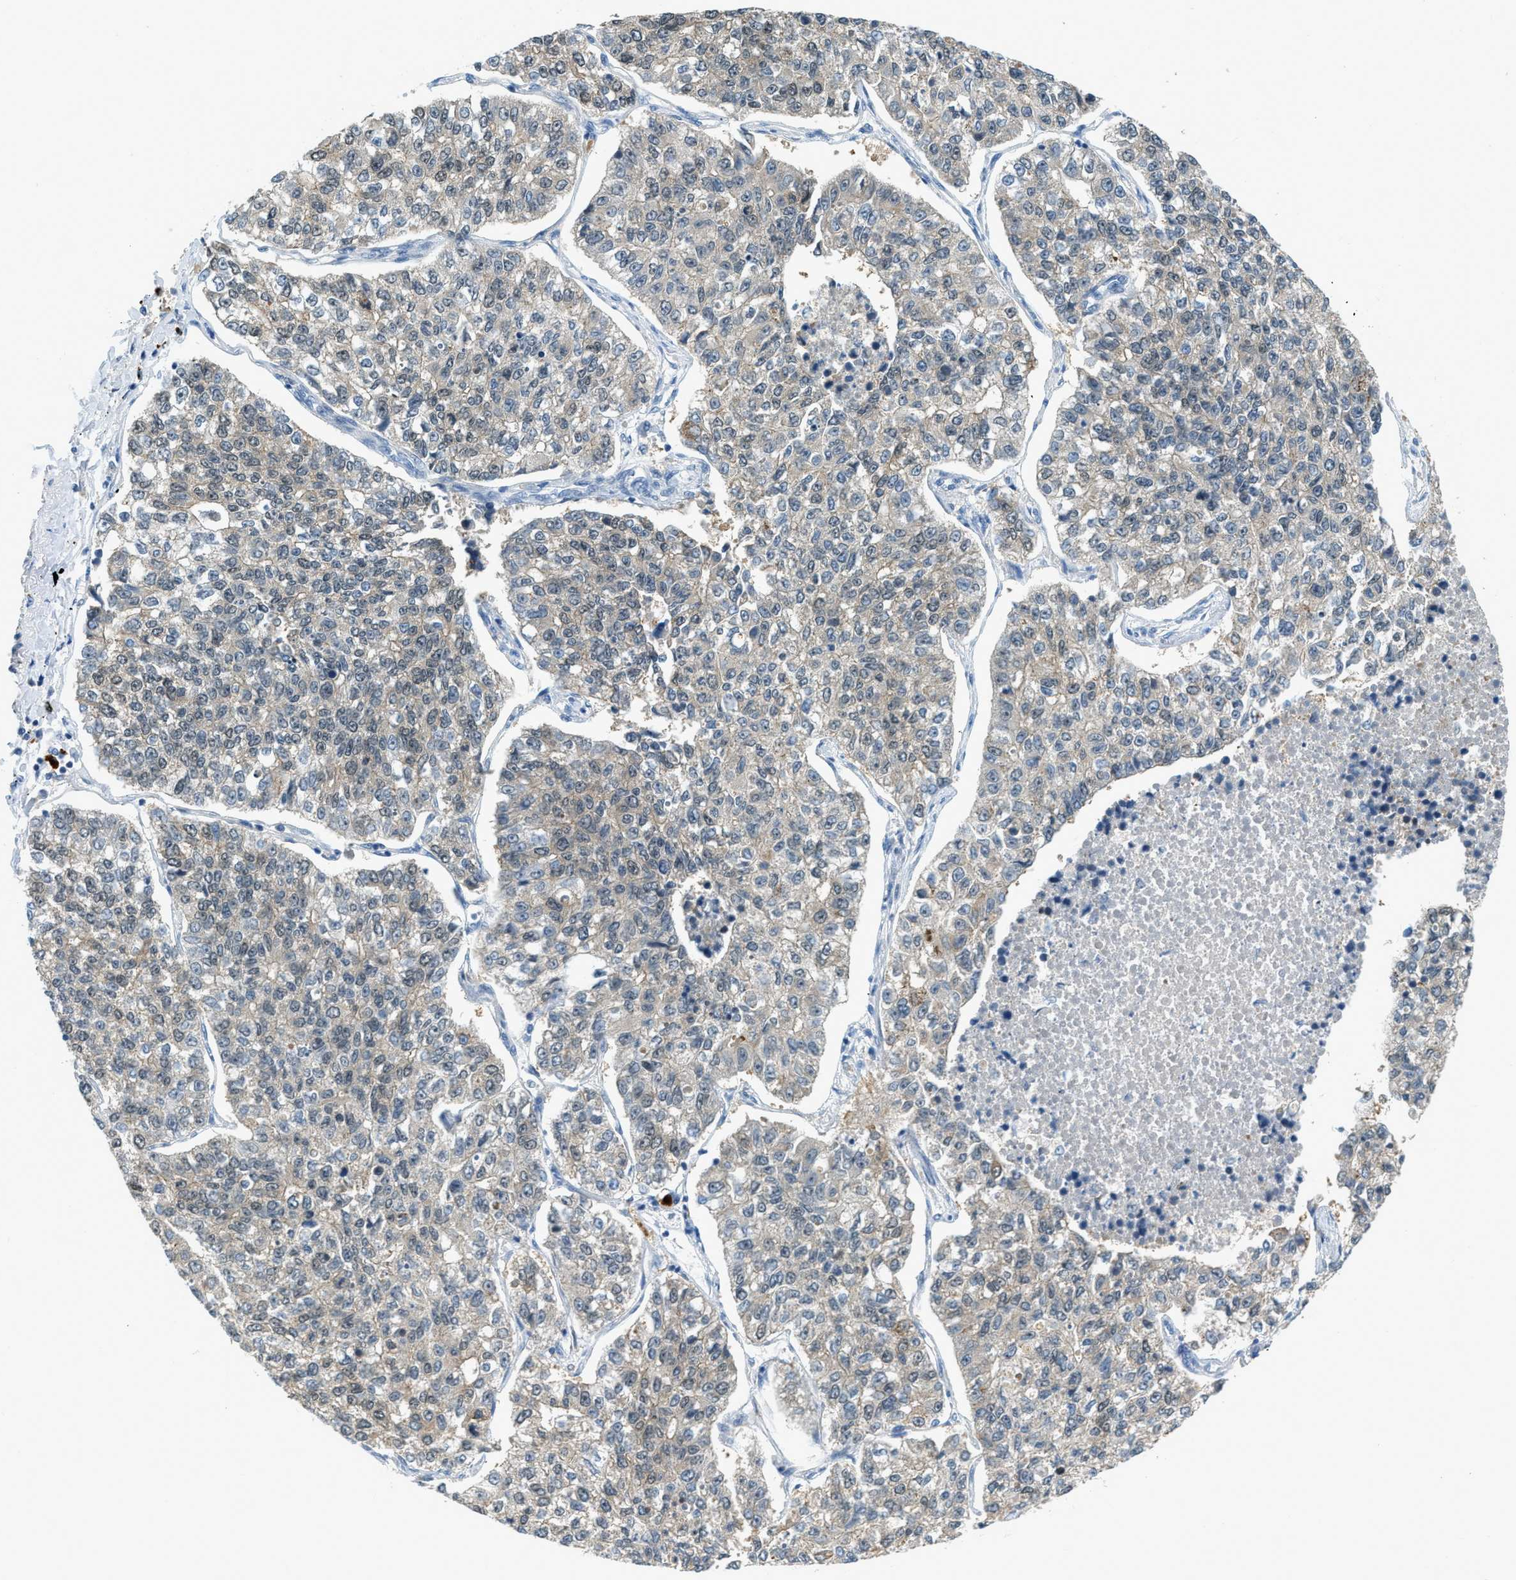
{"staining": {"intensity": "weak", "quantity": "25%-75%", "location": "cytoplasmic/membranous"}, "tissue": "lung cancer", "cell_type": "Tumor cells", "image_type": "cancer", "snomed": [{"axis": "morphology", "description": "Adenocarcinoma, NOS"}, {"axis": "topography", "description": "Lung"}], "caption": "Lung cancer stained for a protein (brown) shows weak cytoplasmic/membranous positive staining in about 25%-75% of tumor cells.", "gene": "NME8", "patient": {"sex": "male", "age": 49}}